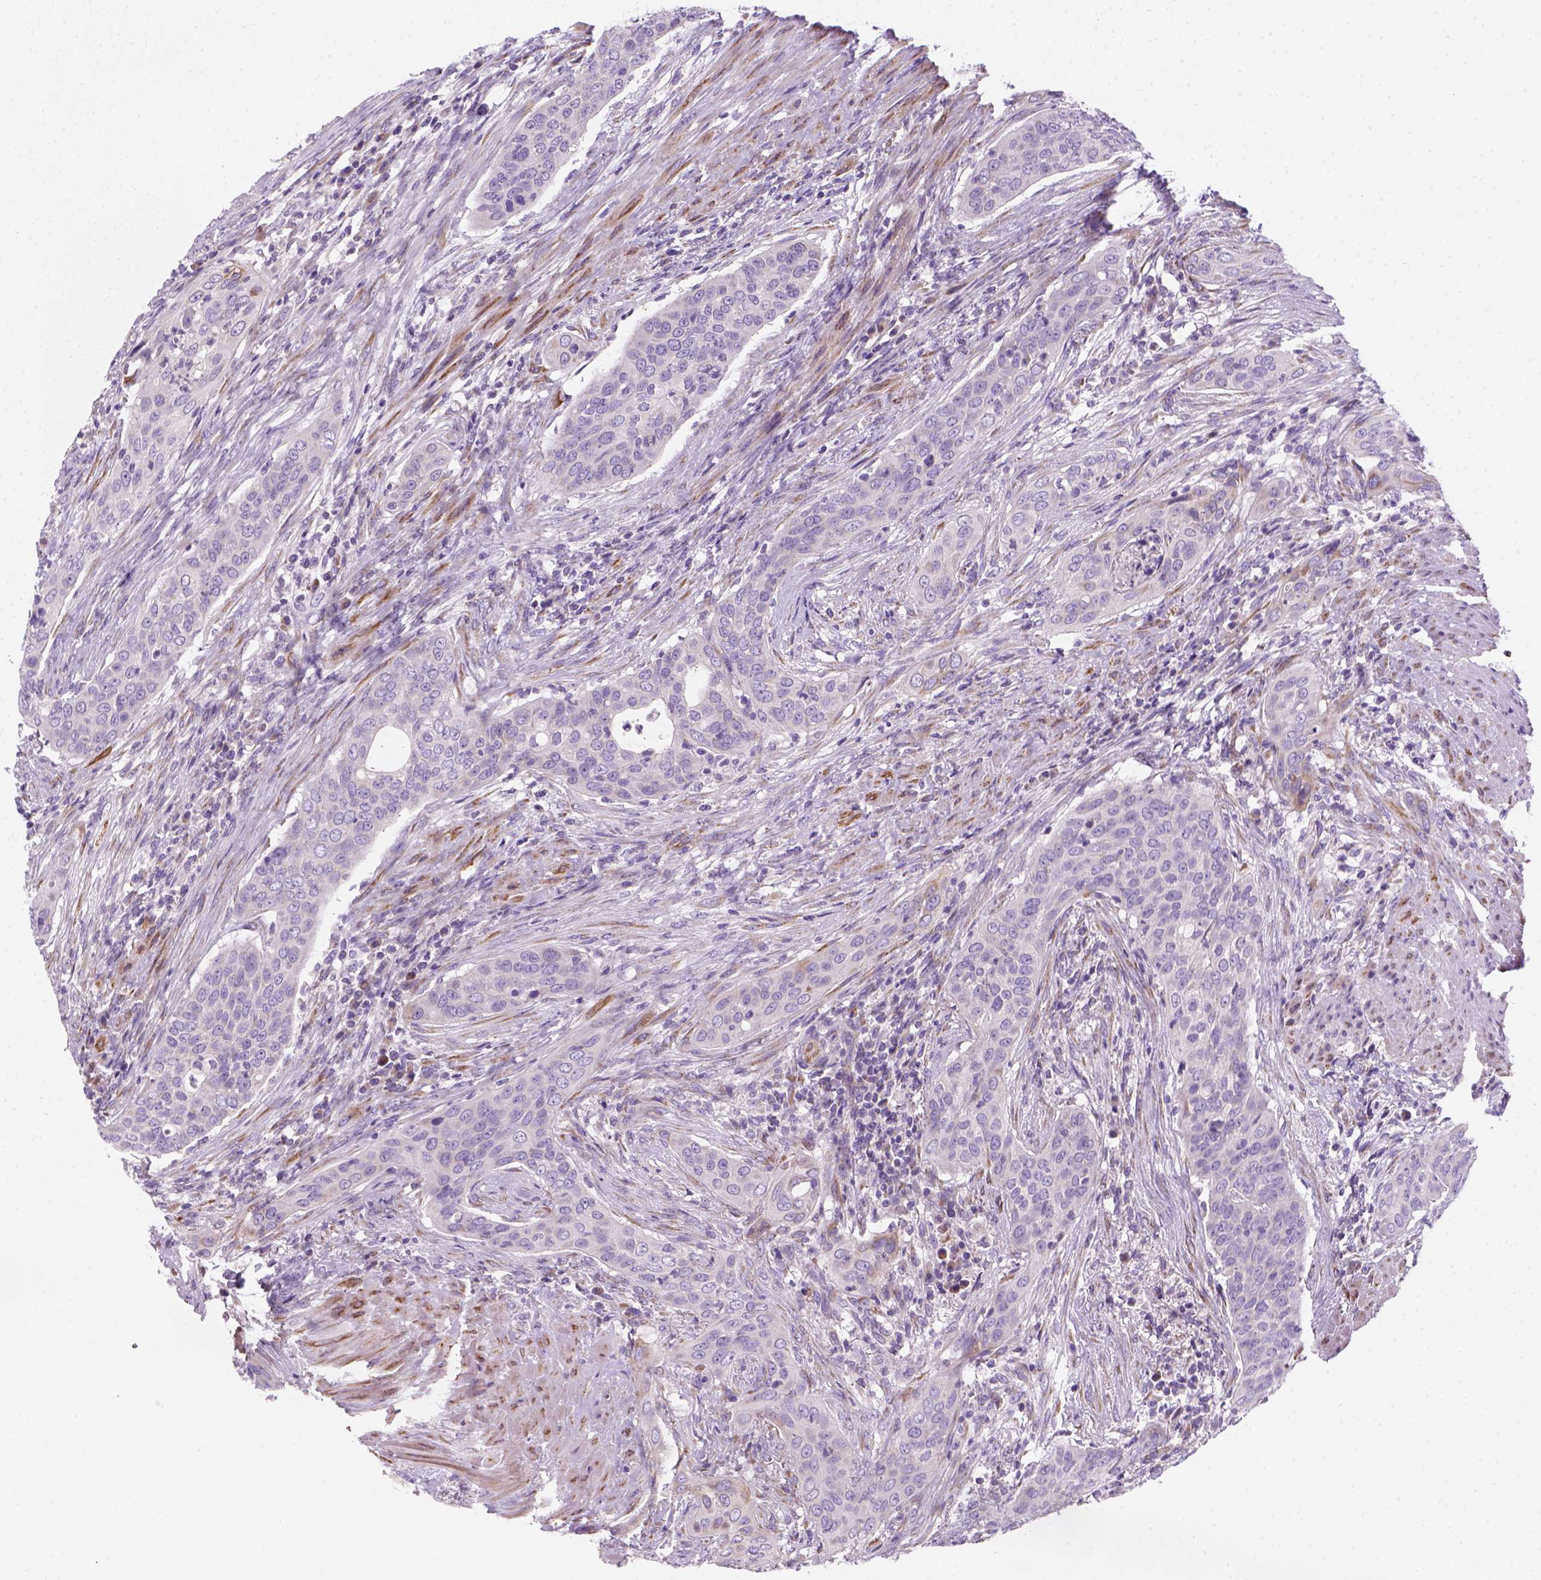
{"staining": {"intensity": "negative", "quantity": "none", "location": "none"}, "tissue": "urothelial cancer", "cell_type": "Tumor cells", "image_type": "cancer", "snomed": [{"axis": "morphology", "description": "Urothelial carcinoma, High grade"}, {"axis": "topography", "description": "Urinary bladder"}], "caption": "Tumor cells show no significant positivity in high-grade urothelial carcinoma.", "gene": "CES2", "patient": {"sex": "male", "age": 82}}